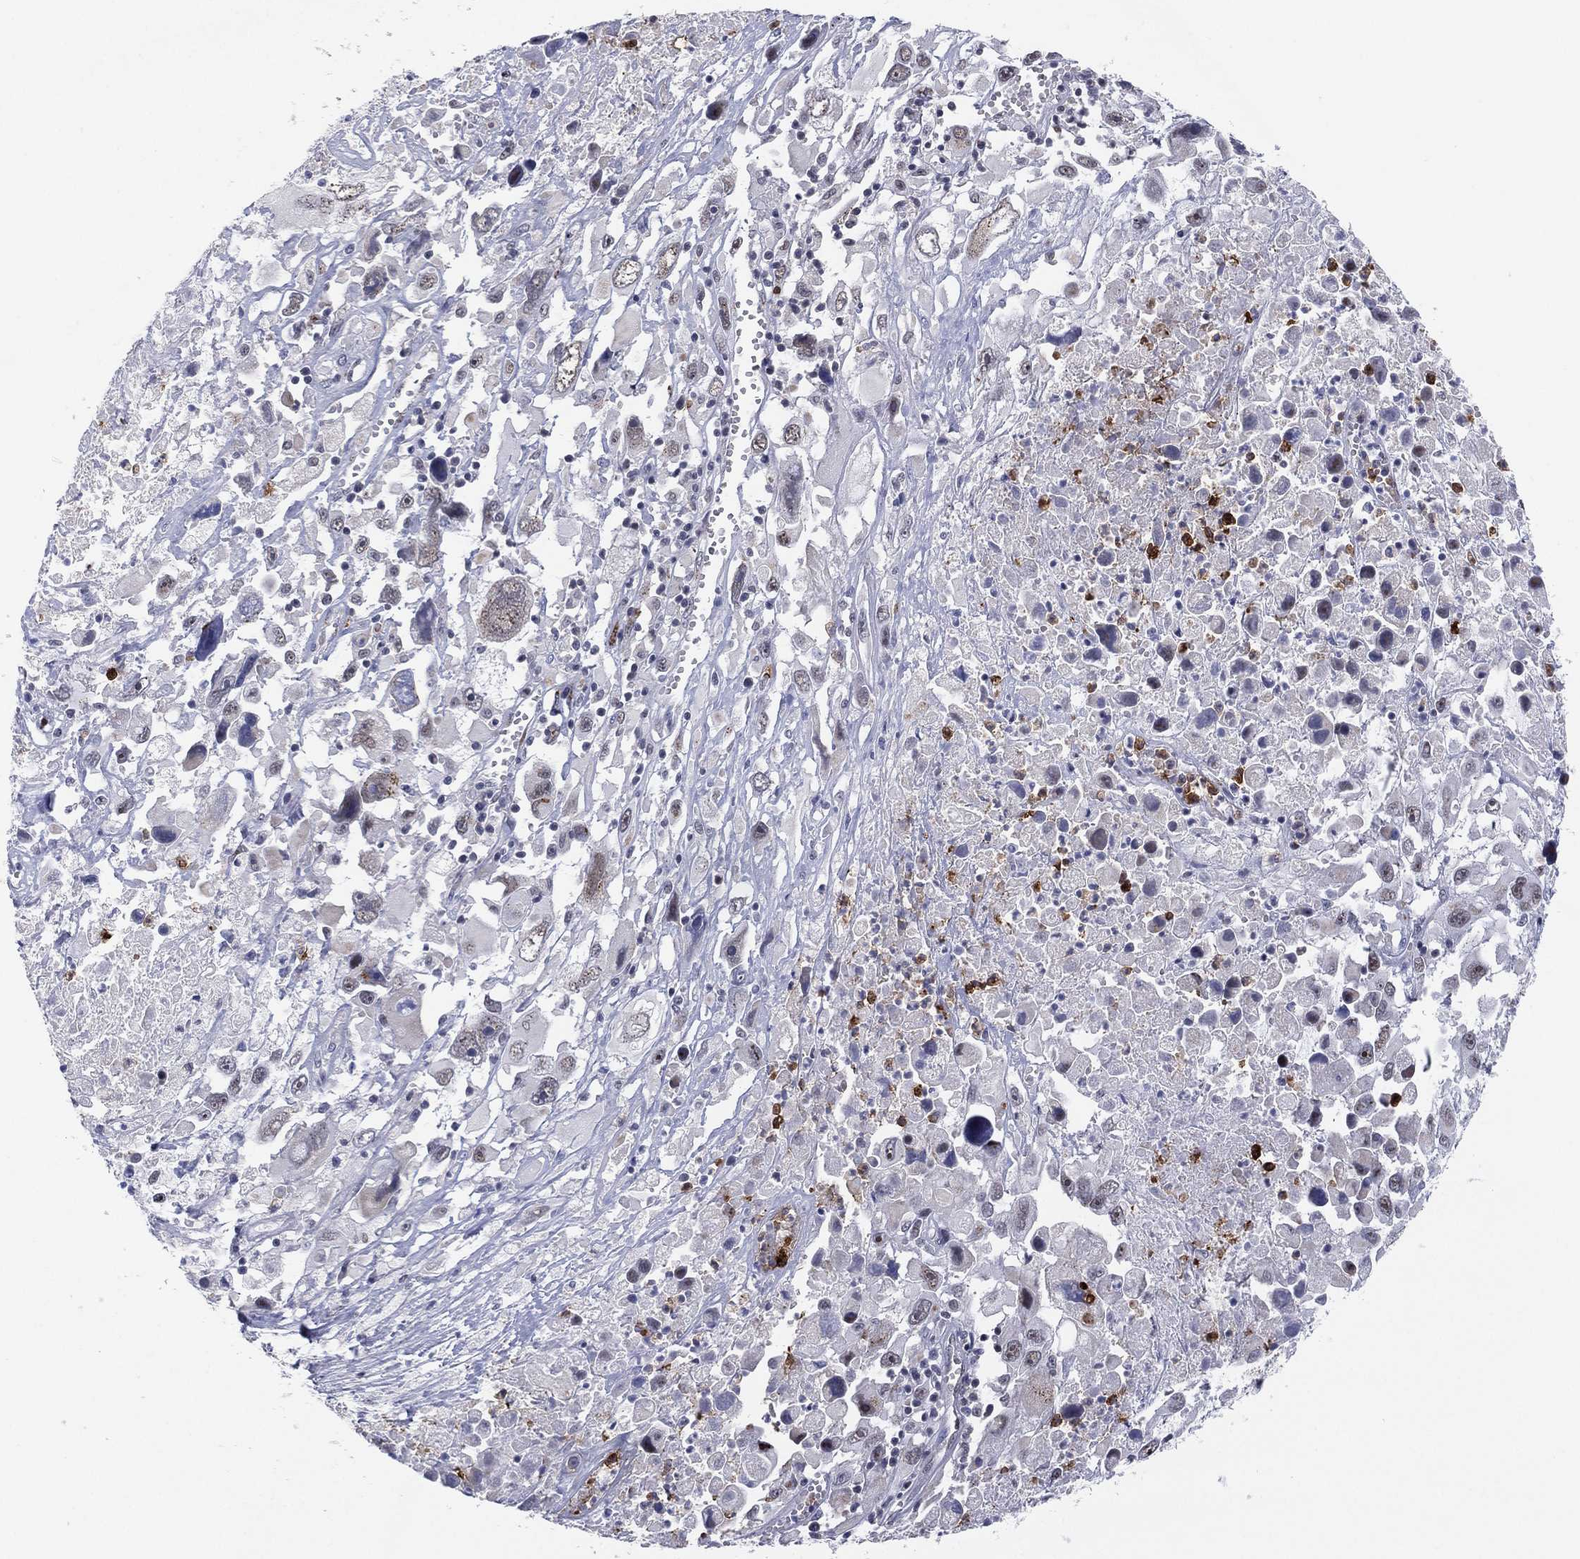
{"staining": {"intensity": "weak", "quantity": "<25%", "location": "cytoplasmic/membranous"}, "tissue": "melanoma", "cell_type": "Tumor cells", "image_type": "cancer", "snomed": [{"axis": "morphology", "description": "Malignant melanoma, Metastatic site"}, {"axis": "topography", "description": "Soft tissue"}], "caption": "Tumor cells show no significant positivity in malignant melanoma (metastatic site). (Immunohistochemistry, brightfield microscopy, high magnification).", "gene": "CD177", "patient": {"sex": "male", "age": 50}}